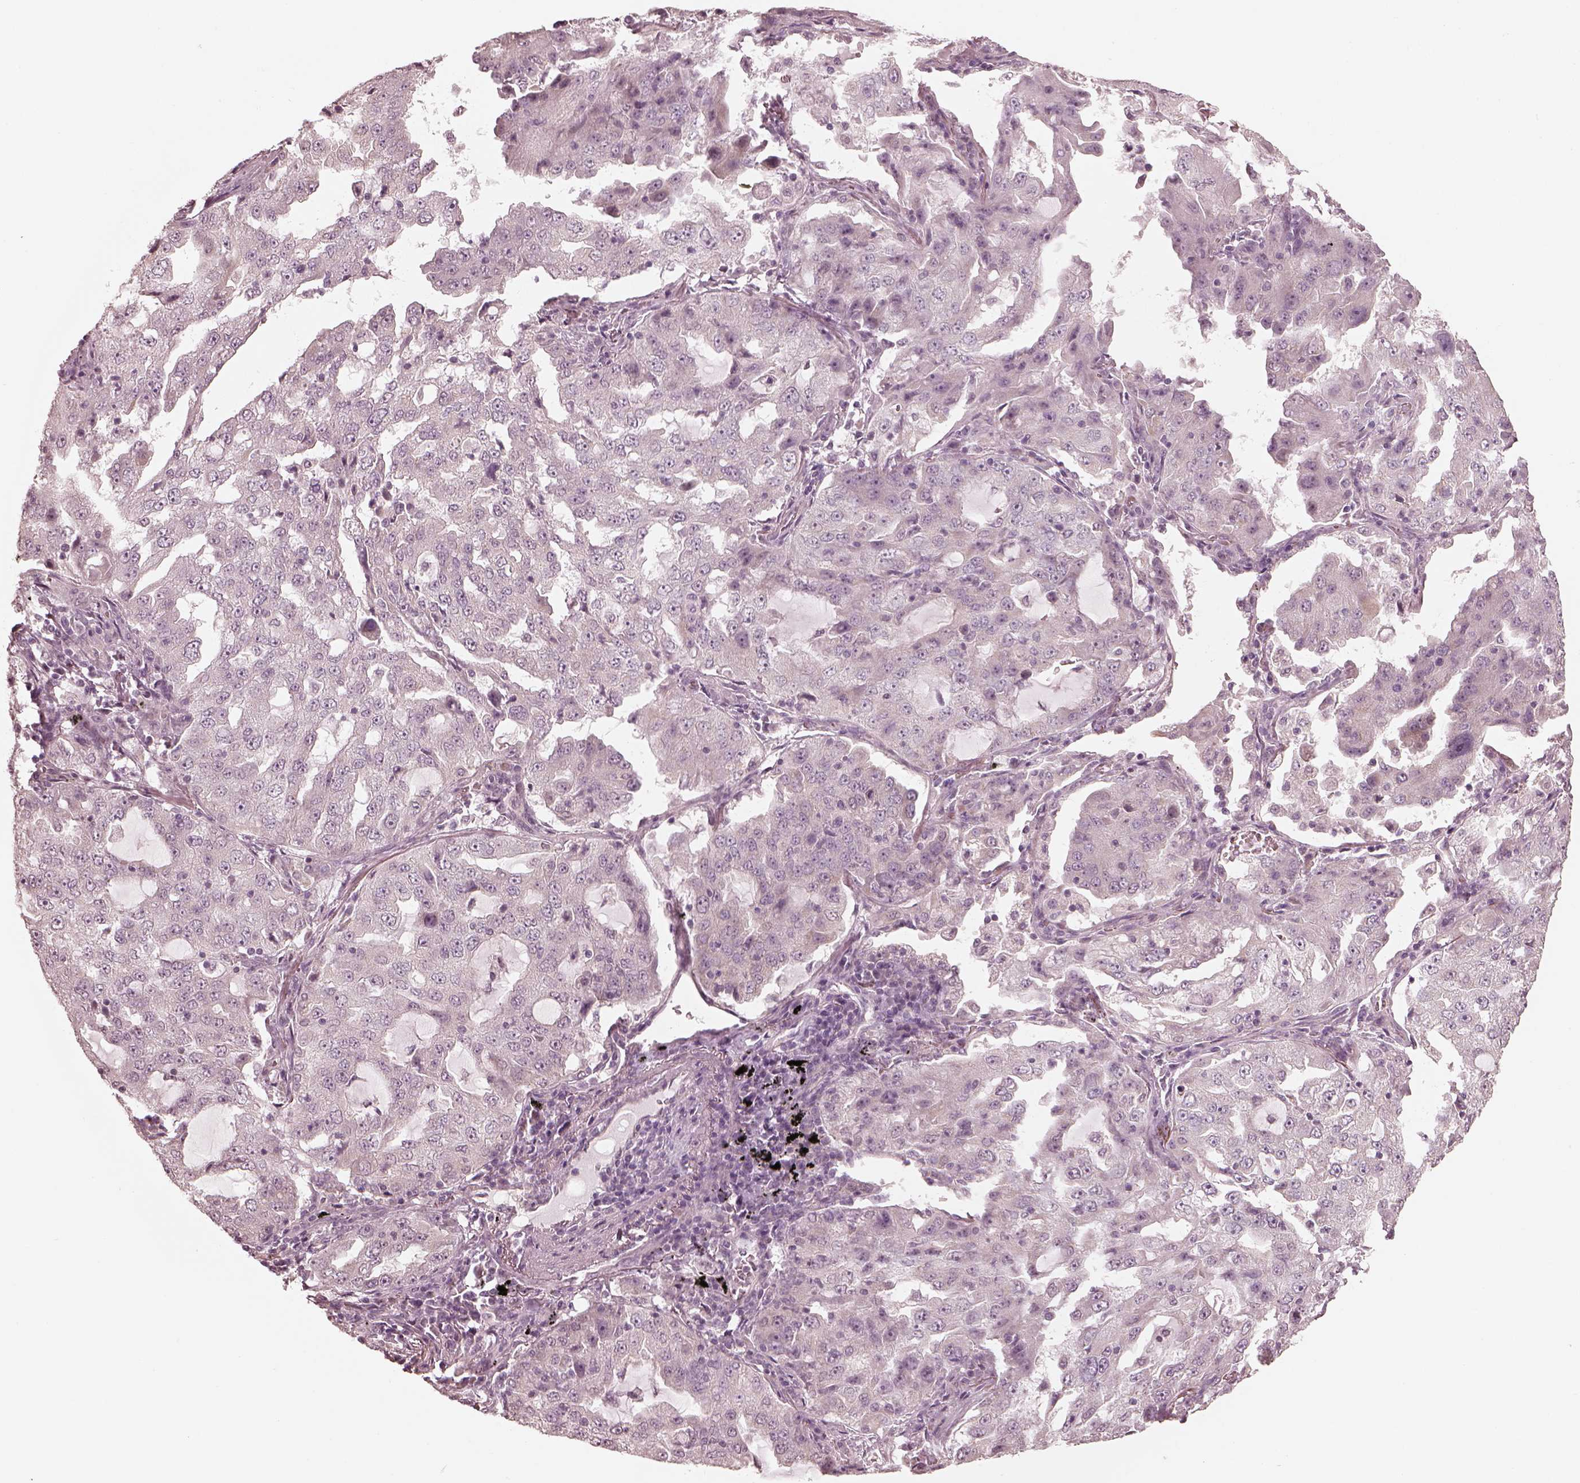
{"staining": {"intensity": "negative", "quantity": "none", "location": "none"}, "tissue": "lung cancer", "cell_type": "Tumor cells", "image_type": "cancer", "snomed": [{"axis": "morphology", "description": "Adenocarcinoma, NOS"}, {"axis": "topography", "description": "Lung"}], "caption": "Immunohistochemistry photomicrograph of human adenocarcinoma (lung) stained for a protein (brown), which displays no positivity in tumor cells.", "gene": "IQCB1", "patient": {"sex": "female", "age": 61}}